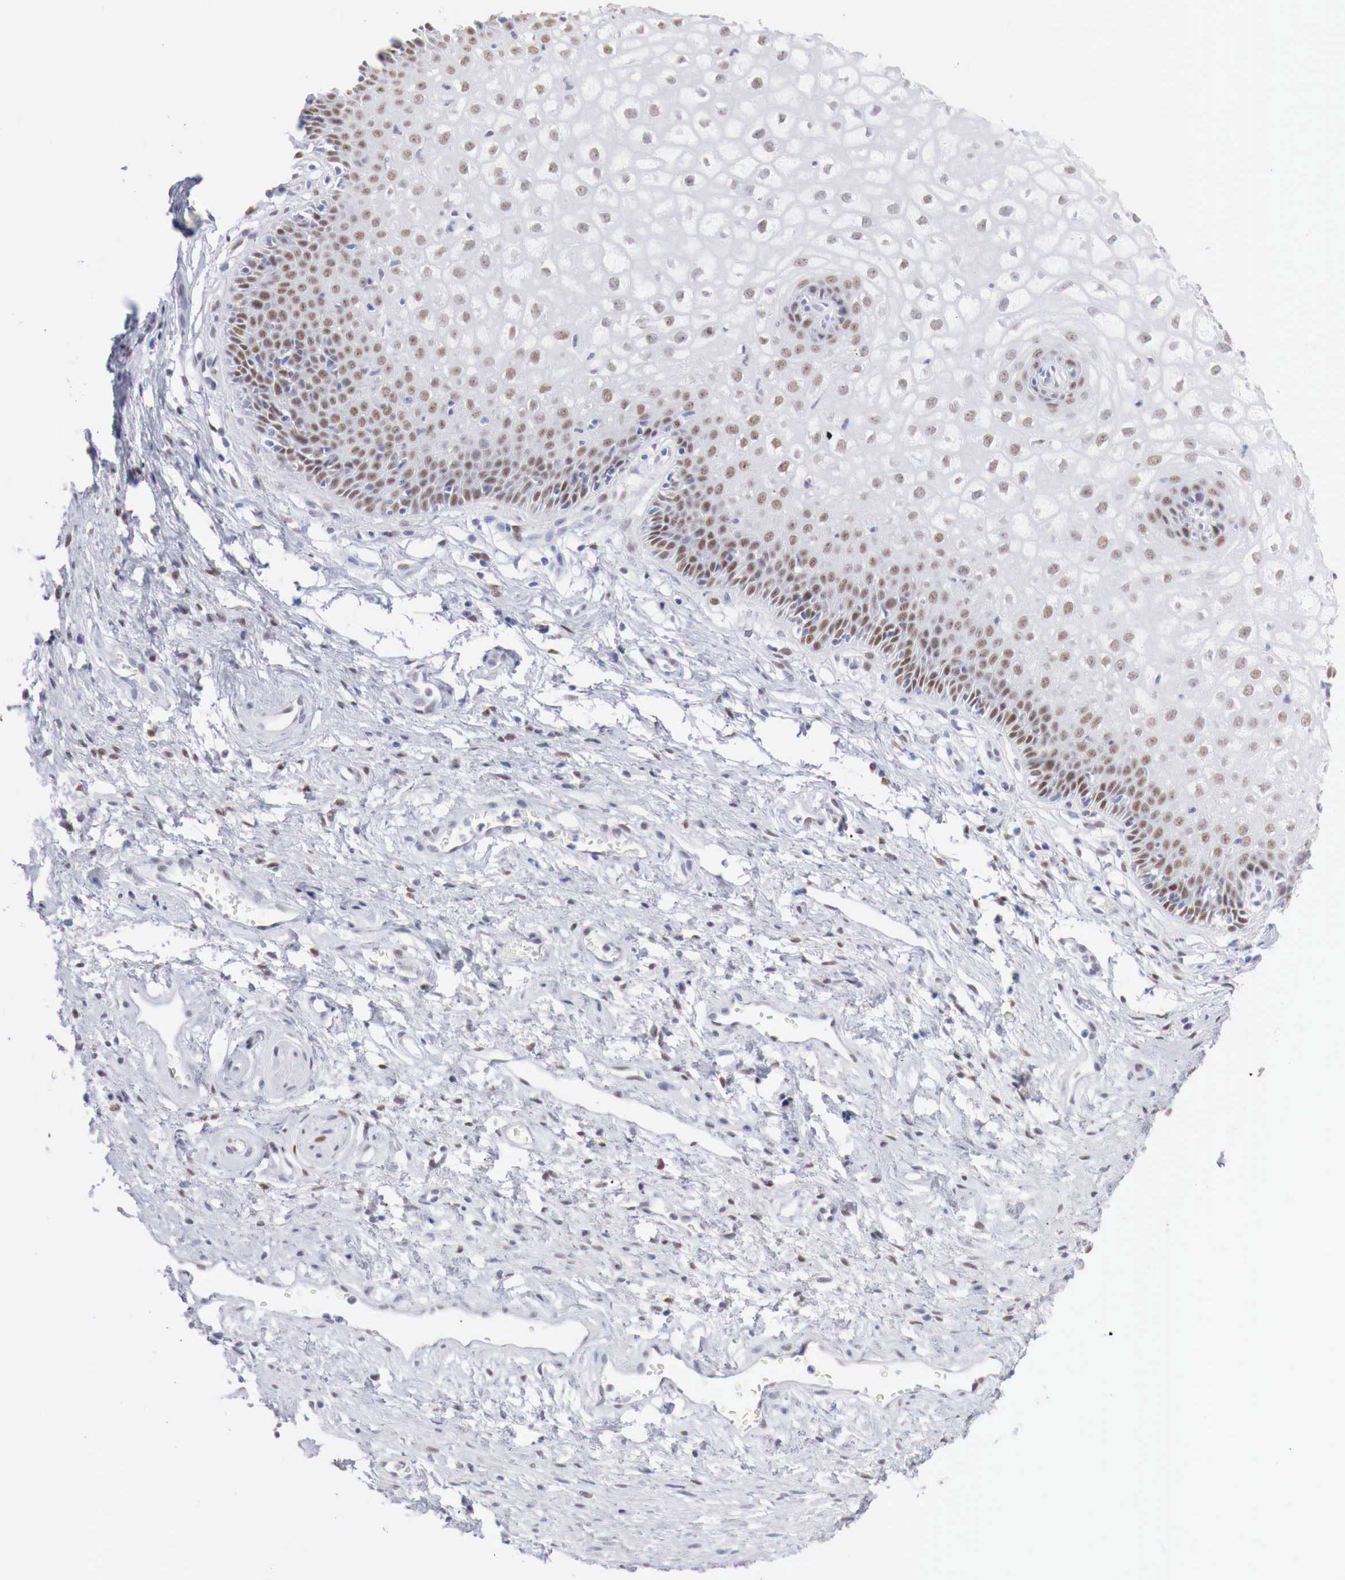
{"staining": {"intensity": "moderate", "quantity": ">75%", "location": "nuclear"}, "tissue": "vagina", "cell_type": "Squamous epithelial cells", "image_type": "normal", "snomed": [{"axis": "morphology", "description": "Normal tissue, NOS"}, {"axis": "topography", "description": "Vagina"}], "caption": "Immunohistochemical staining of unremarkable vagina displays medium levels of moderate nuclear positivity in about >75% of squamous epithelial cells.", "gene": "FOXP2", "patient": {"sex": "female", "age": 34}}